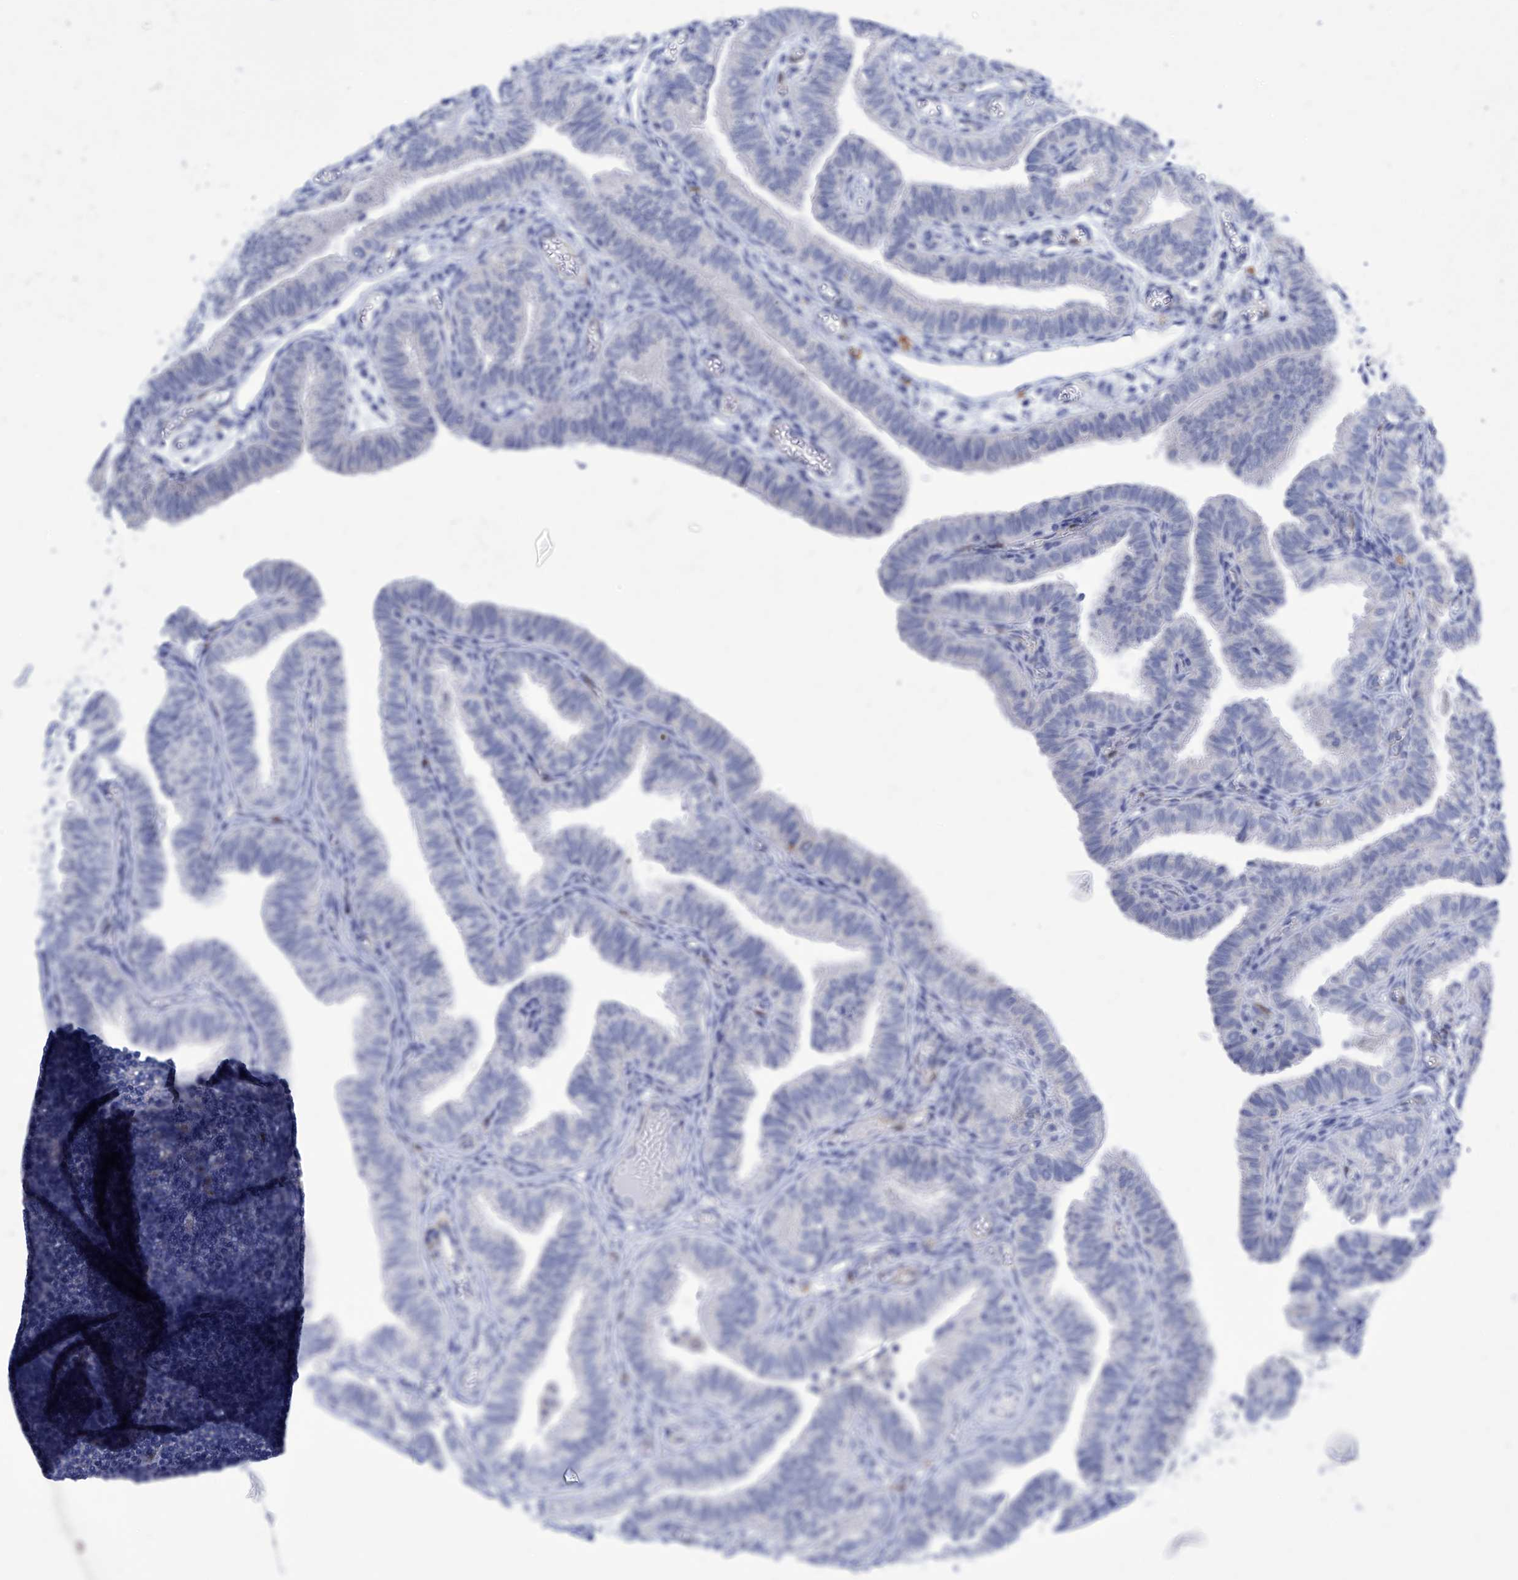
{"staining": {"intensity": "negative", "quantity": "none", "location": "none"}, "tissue": "fallopian tube", "cell_type": "Glandular cells", "image_type": "normal", "snomed": [{"axis": "morphology", "description": "Normal tissue, NOS"}, {"axis": "topography", "description": "Fallopian tube"}], "caption": "A micrograph of human fallopian tube is negative for staining in glandular cells. (Stains: DAB IHC with hematoxylin counter stain, Microscopy: brightfield microscopy at high magnification).", "gene": "IMPA2", "patient": {"sex": "female", "age": 39}}